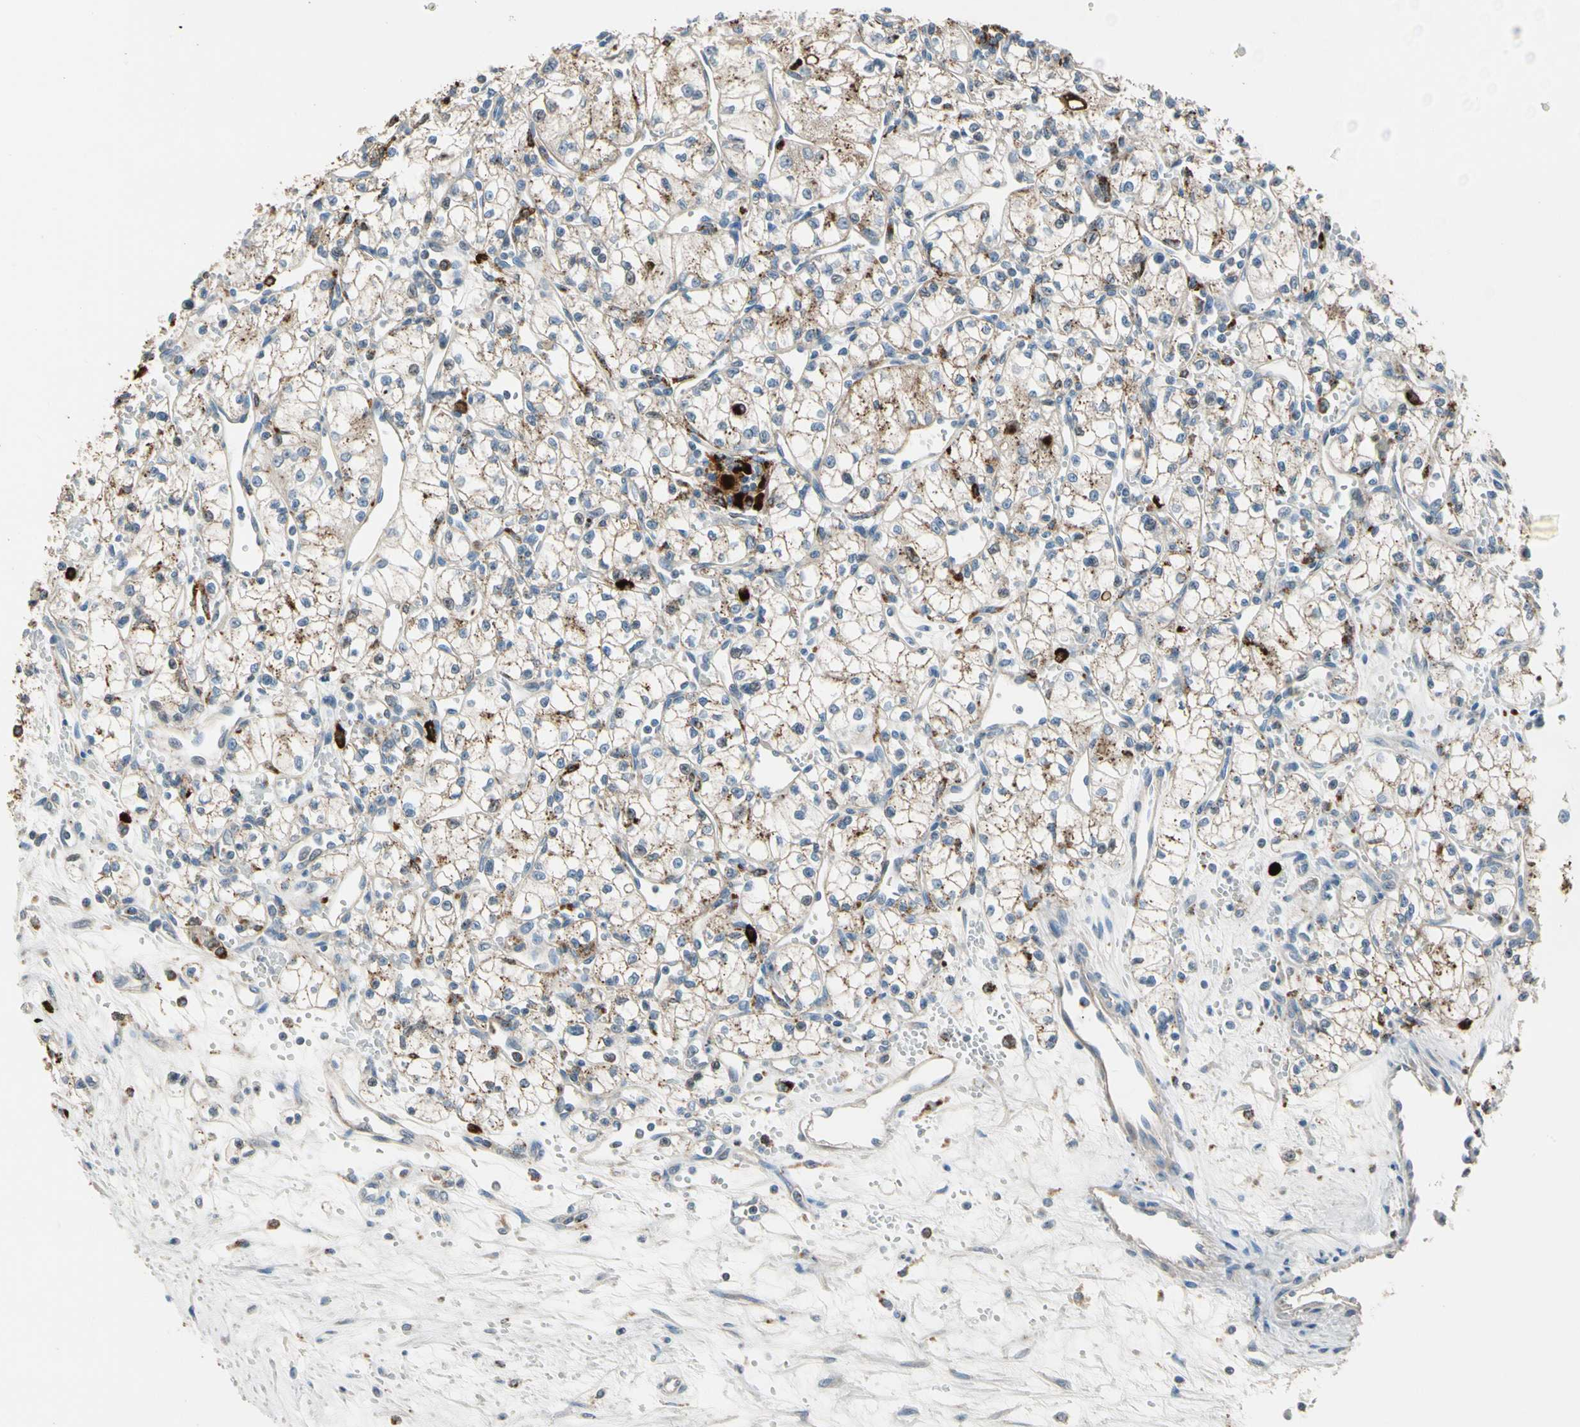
{"staining": {"intensity": "moderate", "quantity": "25%-75%", "location": "cytoplasmic/membranous"}, "tissue": "renal cancer", "cell_type": "Tumor cells", "image_type": "cancer", "snomed": [{"axis": "morphology", "description": "Normal tissue, NOS"}, {"axis": "morphology", "description": "Adenocarcinoma, NOS"}, {"axis": "topography", "description": "Kidney"}], "caption": "A brown stain labels moderate cytoplasmic/membranous positivity of a protein in human renal cancer (adenocarcinoma) tumor cells. The protein is shown in brown color, while the nuclei are stained blue.", "gene": "GM2A", "patient": {"sex": "male", "age": 59}}